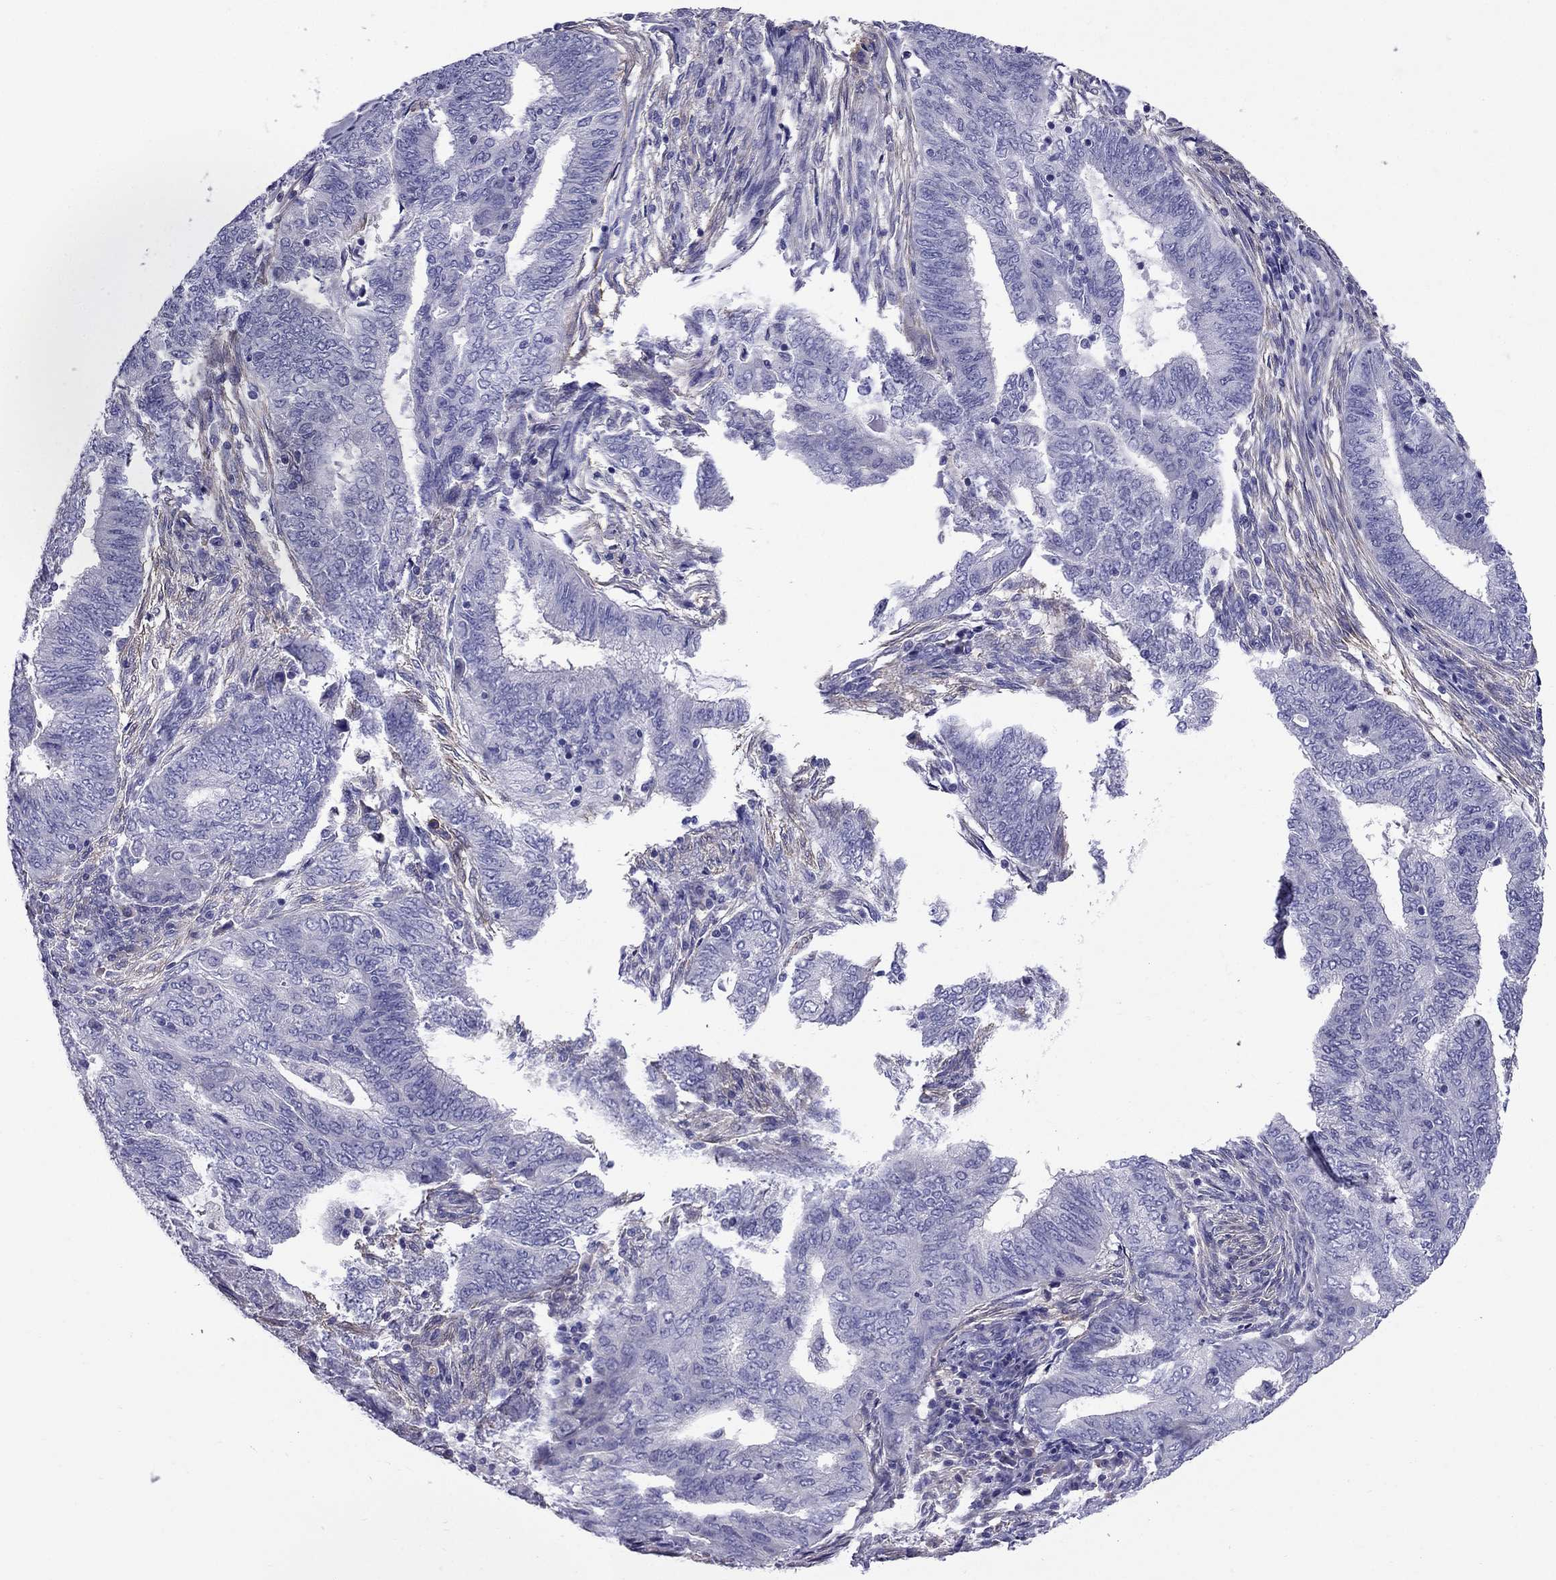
{"staining": {"intensity": "negative", "quantity": "none", "location": "none"}, "tissue": "endometrial cancer", "cell_type": "Tumor cells", "image_type": "cancer", "snomed": [{"axis": "morphology", "description": "Adenocarcinoma, NOS"}, {"axis": "topography", "description": "Endometrium"}], "caption": "Tumor cells are negative for protein expression in human adenocarcinoma (endometrial).", "gene": "GPR50", "patient": {"sex": "female", "age": 62}}